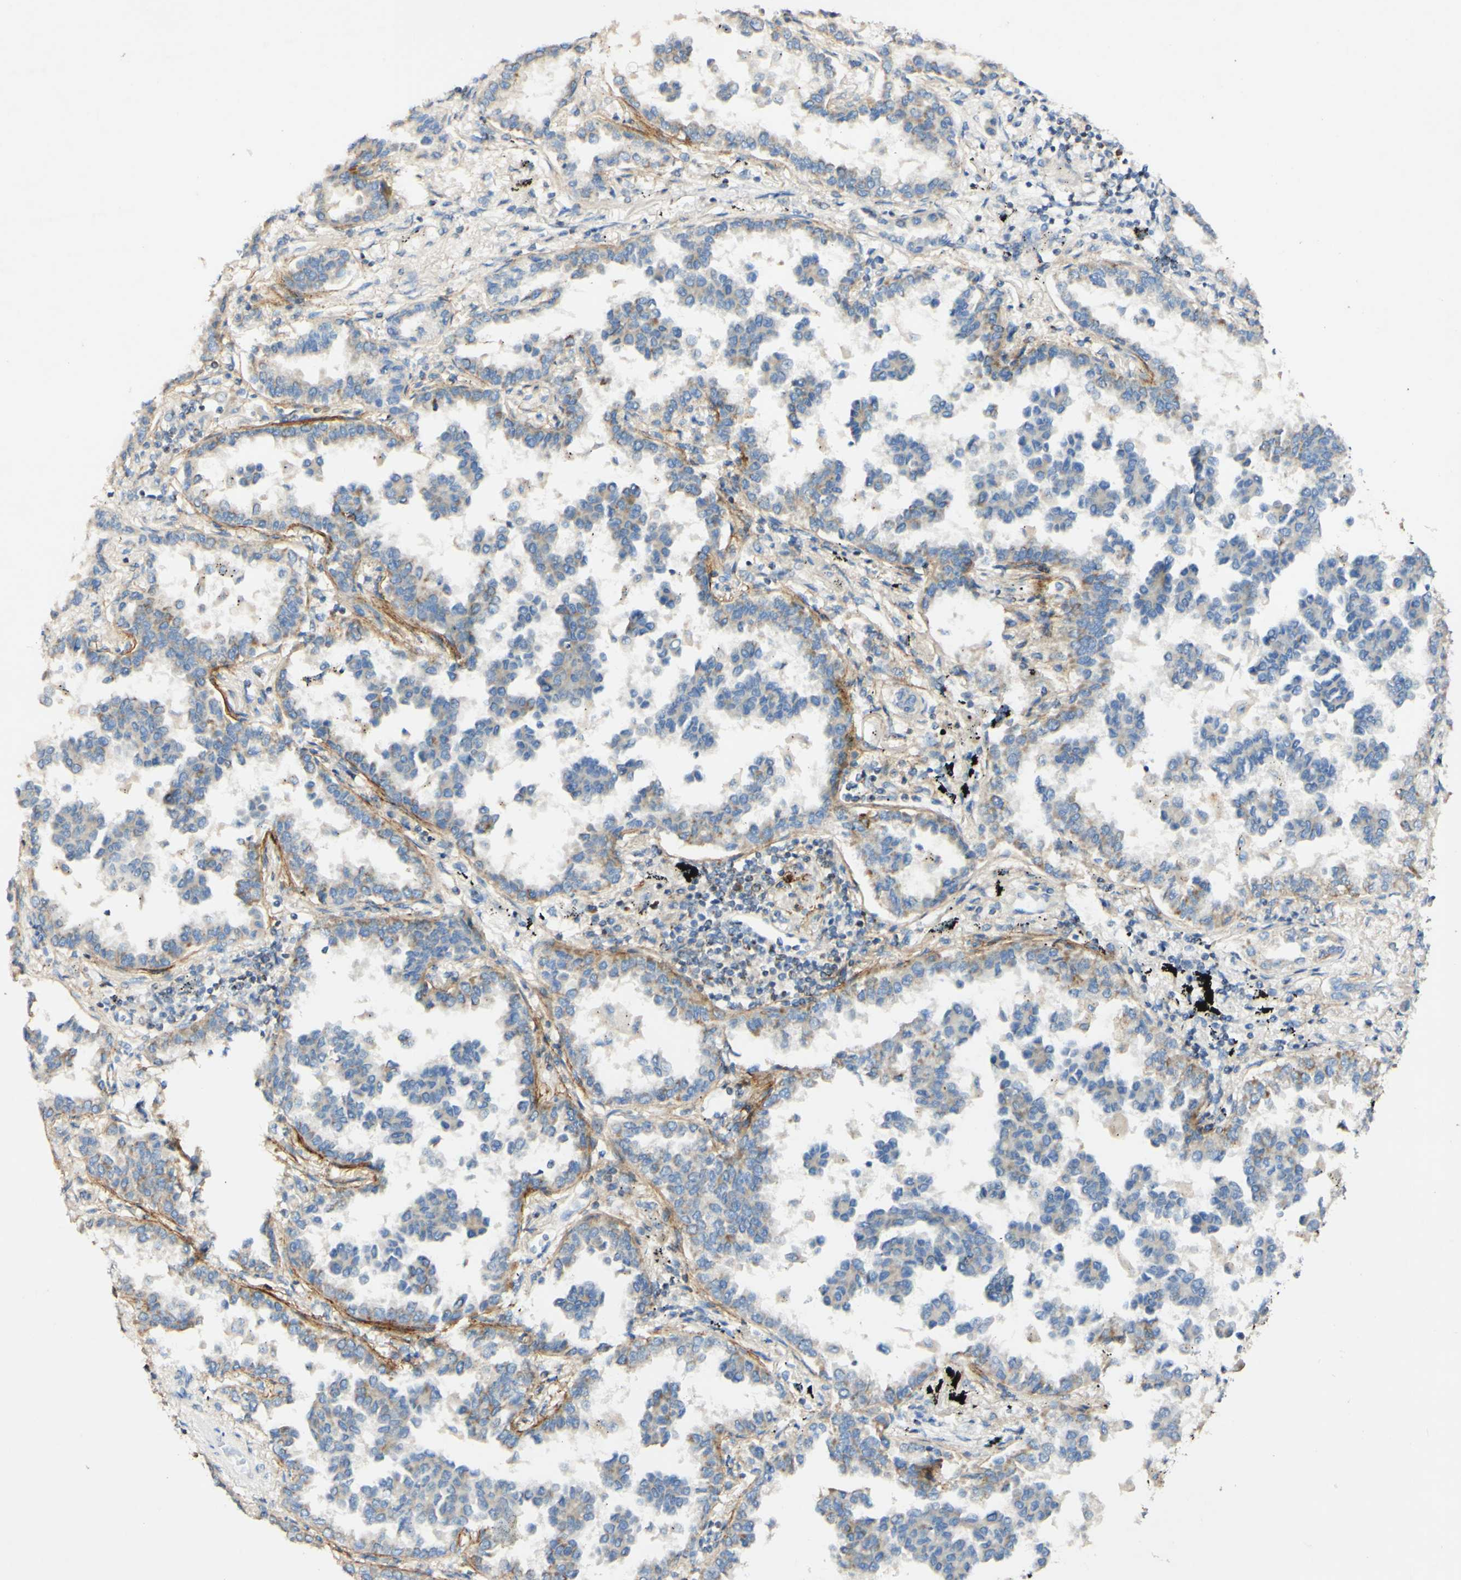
{"staining": {"intensity": "negative", "quantity": "none", "location": "none"}, "tissue": "lung cancer", "cell_type": "Tumor cells", "image_type": "cancer", "snomed": [{"axis": "morphology", "description": "Normal tissue, NOS"}, {"axis": "morphology", "description": "Adenocarcinoma, NOS"}, {"axis": "topography", "description": "Lung"}], "caption": "Lung cancer (adenocarcinoma) was stained to show a protein in brown. There is no significant positivity in tumor cells.", "gene": "OXCT1", "patient": {"sex": "male", "age": 59}}